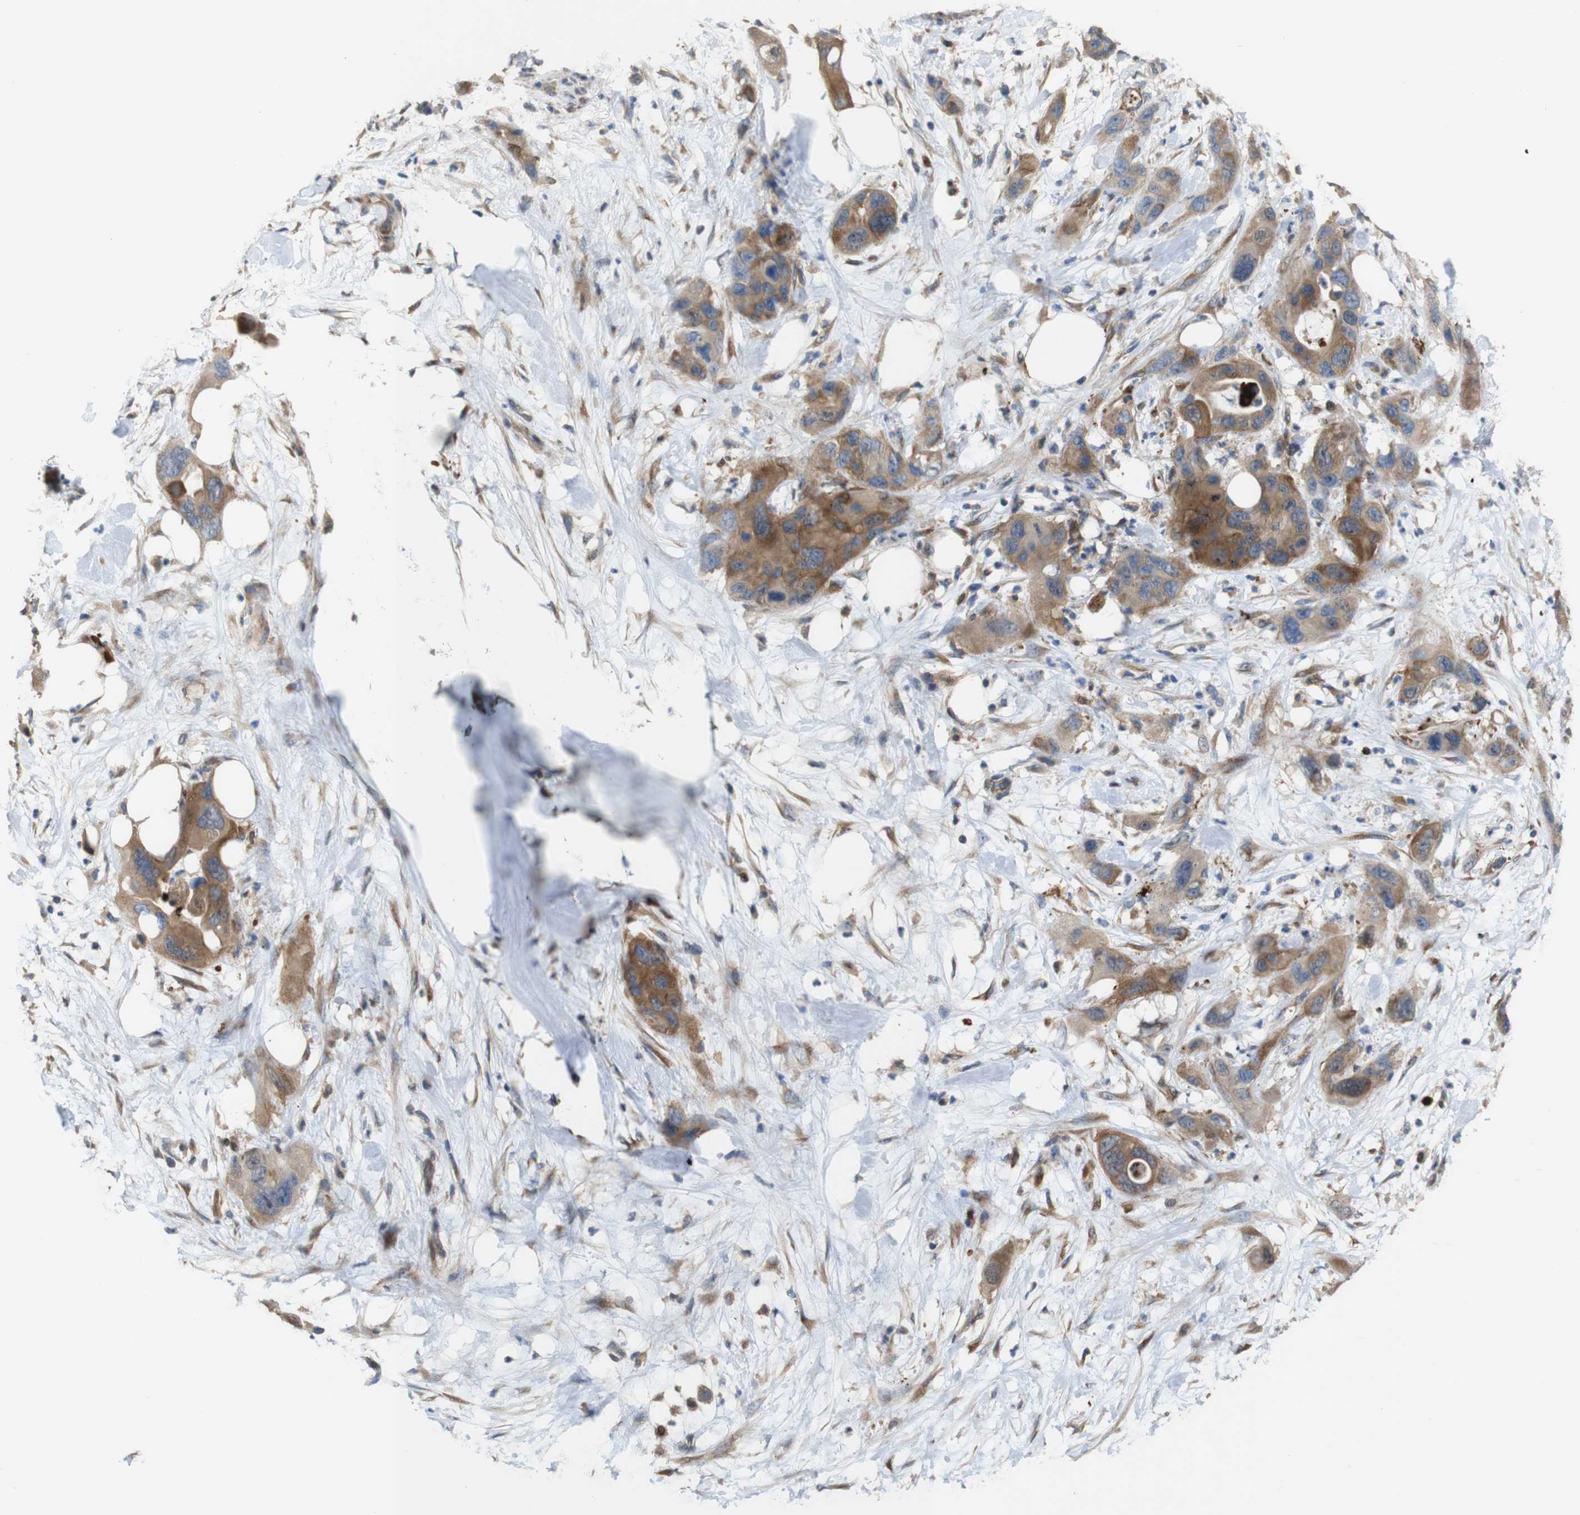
{"staining": {"intensity": "moderate", "quantity": ">75%", "location": "cytoplasmic/membranous"}, "tissue": "pancreatic cancer", "cell_type": "Tumor cells", "image_type": "cancer", "snomed": [{"axis": "morphology", "description": "Adenocarcinoma, NOS"}, {"axis": "topography", "description": "Pancreas"}], "caption": "Immunohistochemical staining of adenocarcinoma (pancreatic) reveals medium levels of moderate cytoplasmic/membranous expression in approximately >75% of tumor cells.", "gene": "PCOLCE2", "patient": {"sex": "female", "age": 71}}